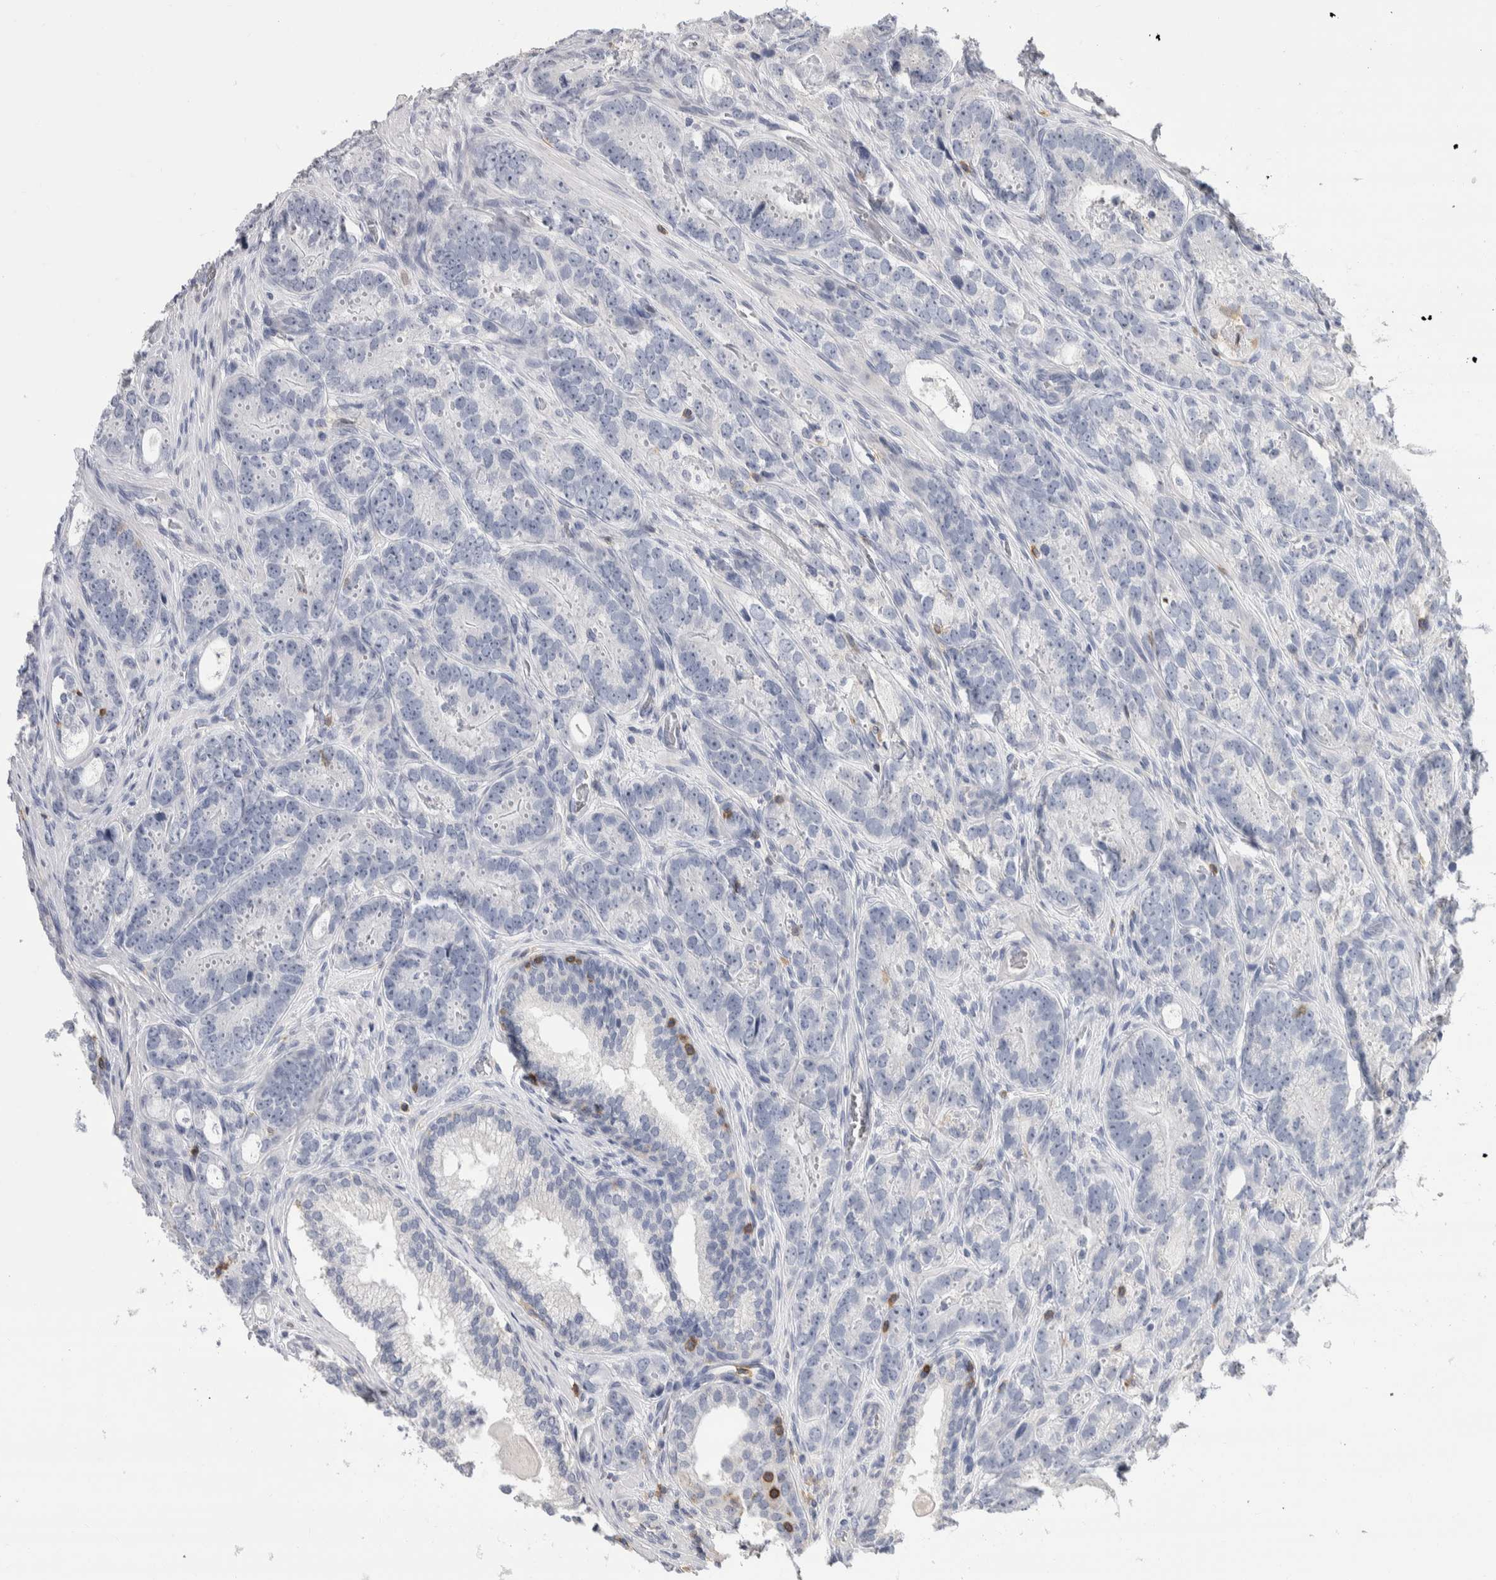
{"staining": {"intensity": "negative", "quantity": "none", "location": "none"}, "tissue": "prostate cancer", "cell_type": "Tumor cells", "image_type": "cancer", "snomed": [{"axis": "morphology", "description": "Adenocarcinoma, High grade"}, {"axis": "topography", "description": "Prostate"}], "caption": "A high-resolution histopathology image shows IHC staining of prostate high-grade adenocarcinoma, which exhibits no significant positivity in tumor cells.", "gene": "CEP295NL", "patient": {"sex": "male", "age": 56}}